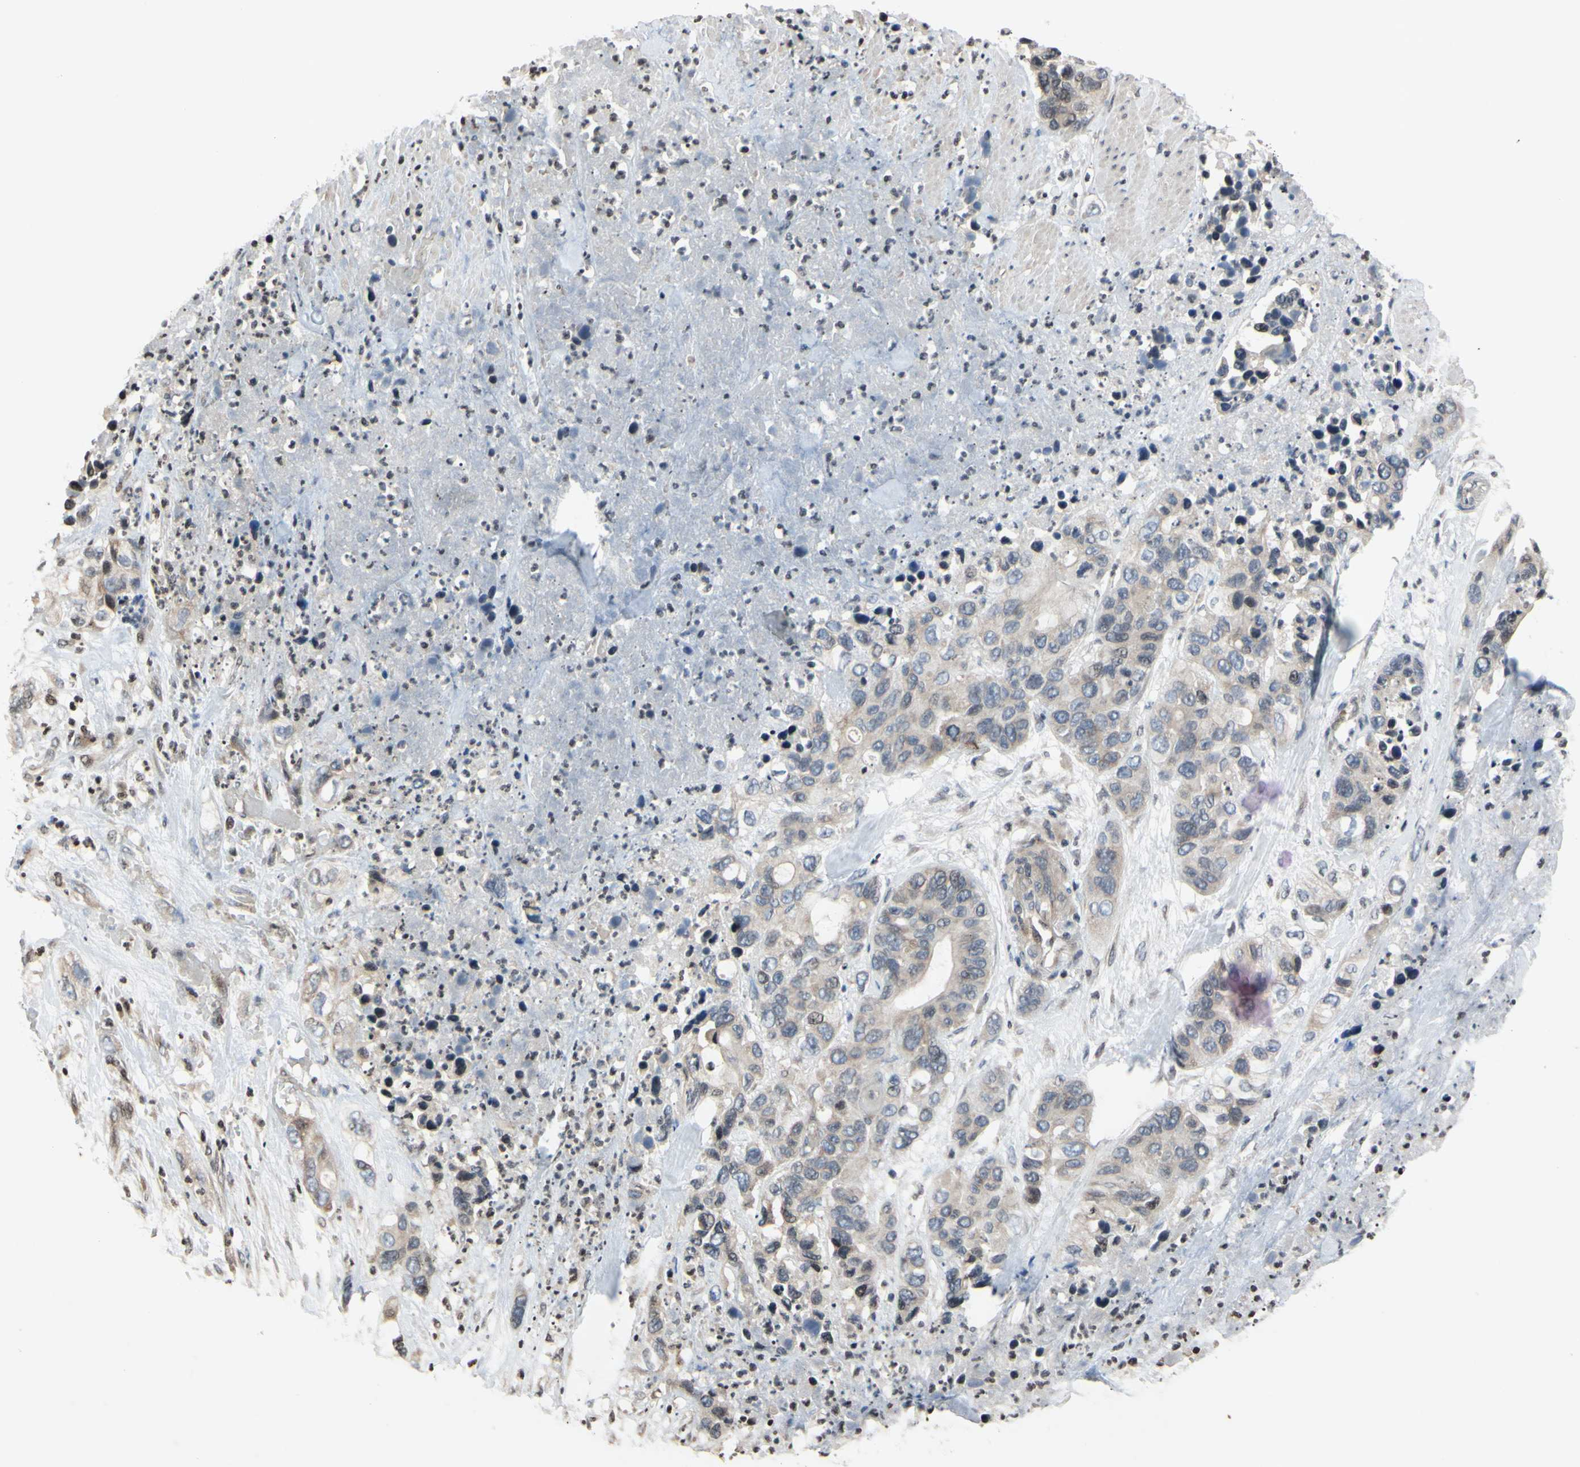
{"staining": {"intensity": "weak", "quantity": "25%-75%", "location": "cytoplasmic/membranous"}, "tissue": "pancreatic cancer", "cell_type": "Tumor cells", "image_type": "cancer", "snomed": [{"axis": "morphology", "description": "Adenocarcinoma, NOS"}, {"axis": "topography", "description": "Pancreas"}], "caption": "Pancreatic cancer (adenocarcinoma) was stained to show a protein in brown. There is low levels of weak cytoplasmic/membranous staining in approximately 25%-75% of tumor cells. The staining was performed using DAB to visualize the protein expression in brown, while the nuclei were stained in blue with hematoxylin (Magnification: 20x).", "gene": "ARG1", "patient": {"sex": "female", "age": 71}}